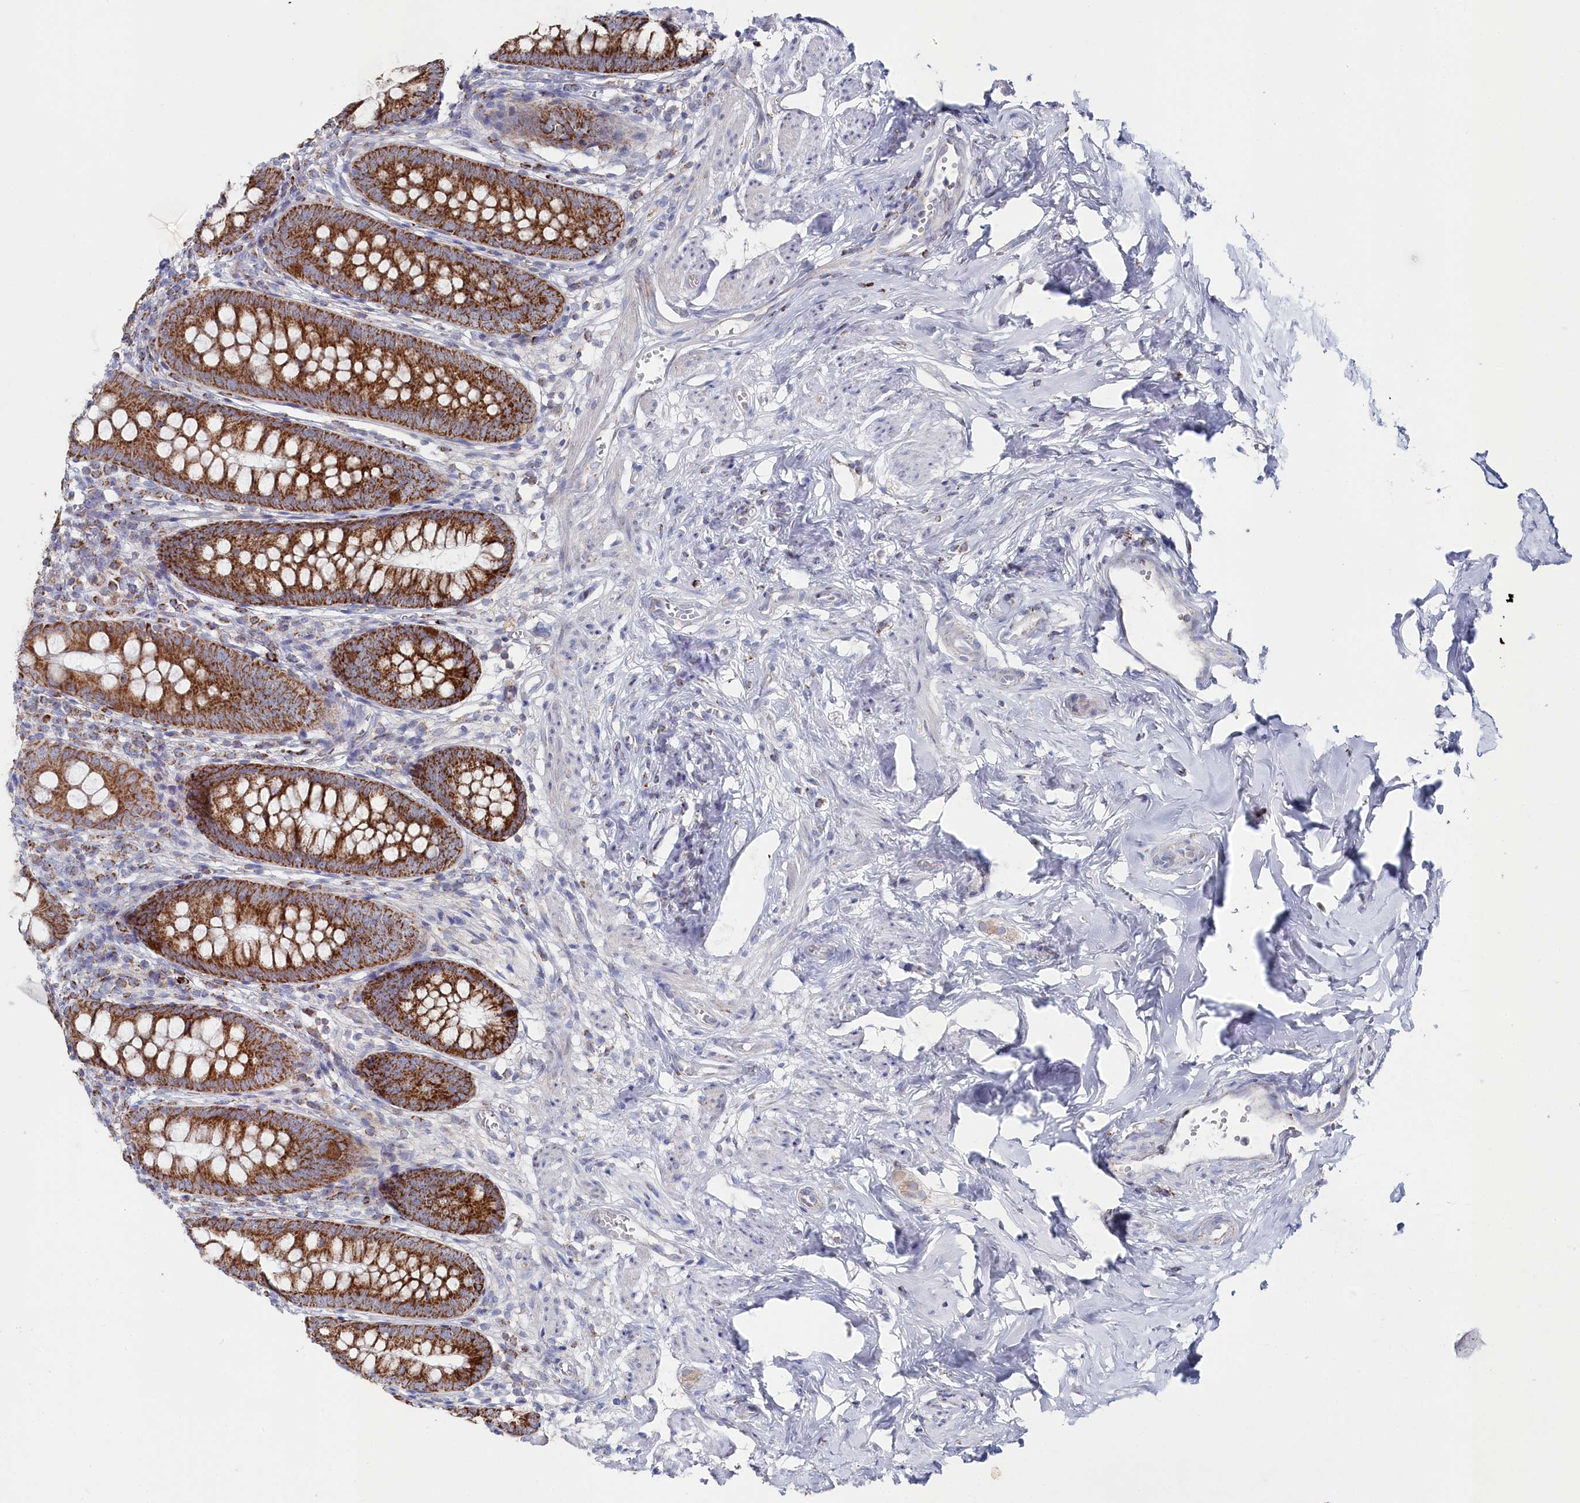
{"staining": {"intensity": "strong", "quantity": ">75%", "location": "cytoplasmic/membranous"}, "tissue": "appendix", "cell_type": "Glandular cells", "image_type": "normal", "snomed": [{"axis": "morphology", "description": "Normal tissue, NOS"}, {"axis": "topography", "description": "Appendix"}], "caption": "Human appendix stained for a protein (brown) displays strong cytoplasmic/membranous positive positivity in approximately >75% of glandular cells.", "gene": "GLS2", "patient": {"sex": "female", "age": 51}}